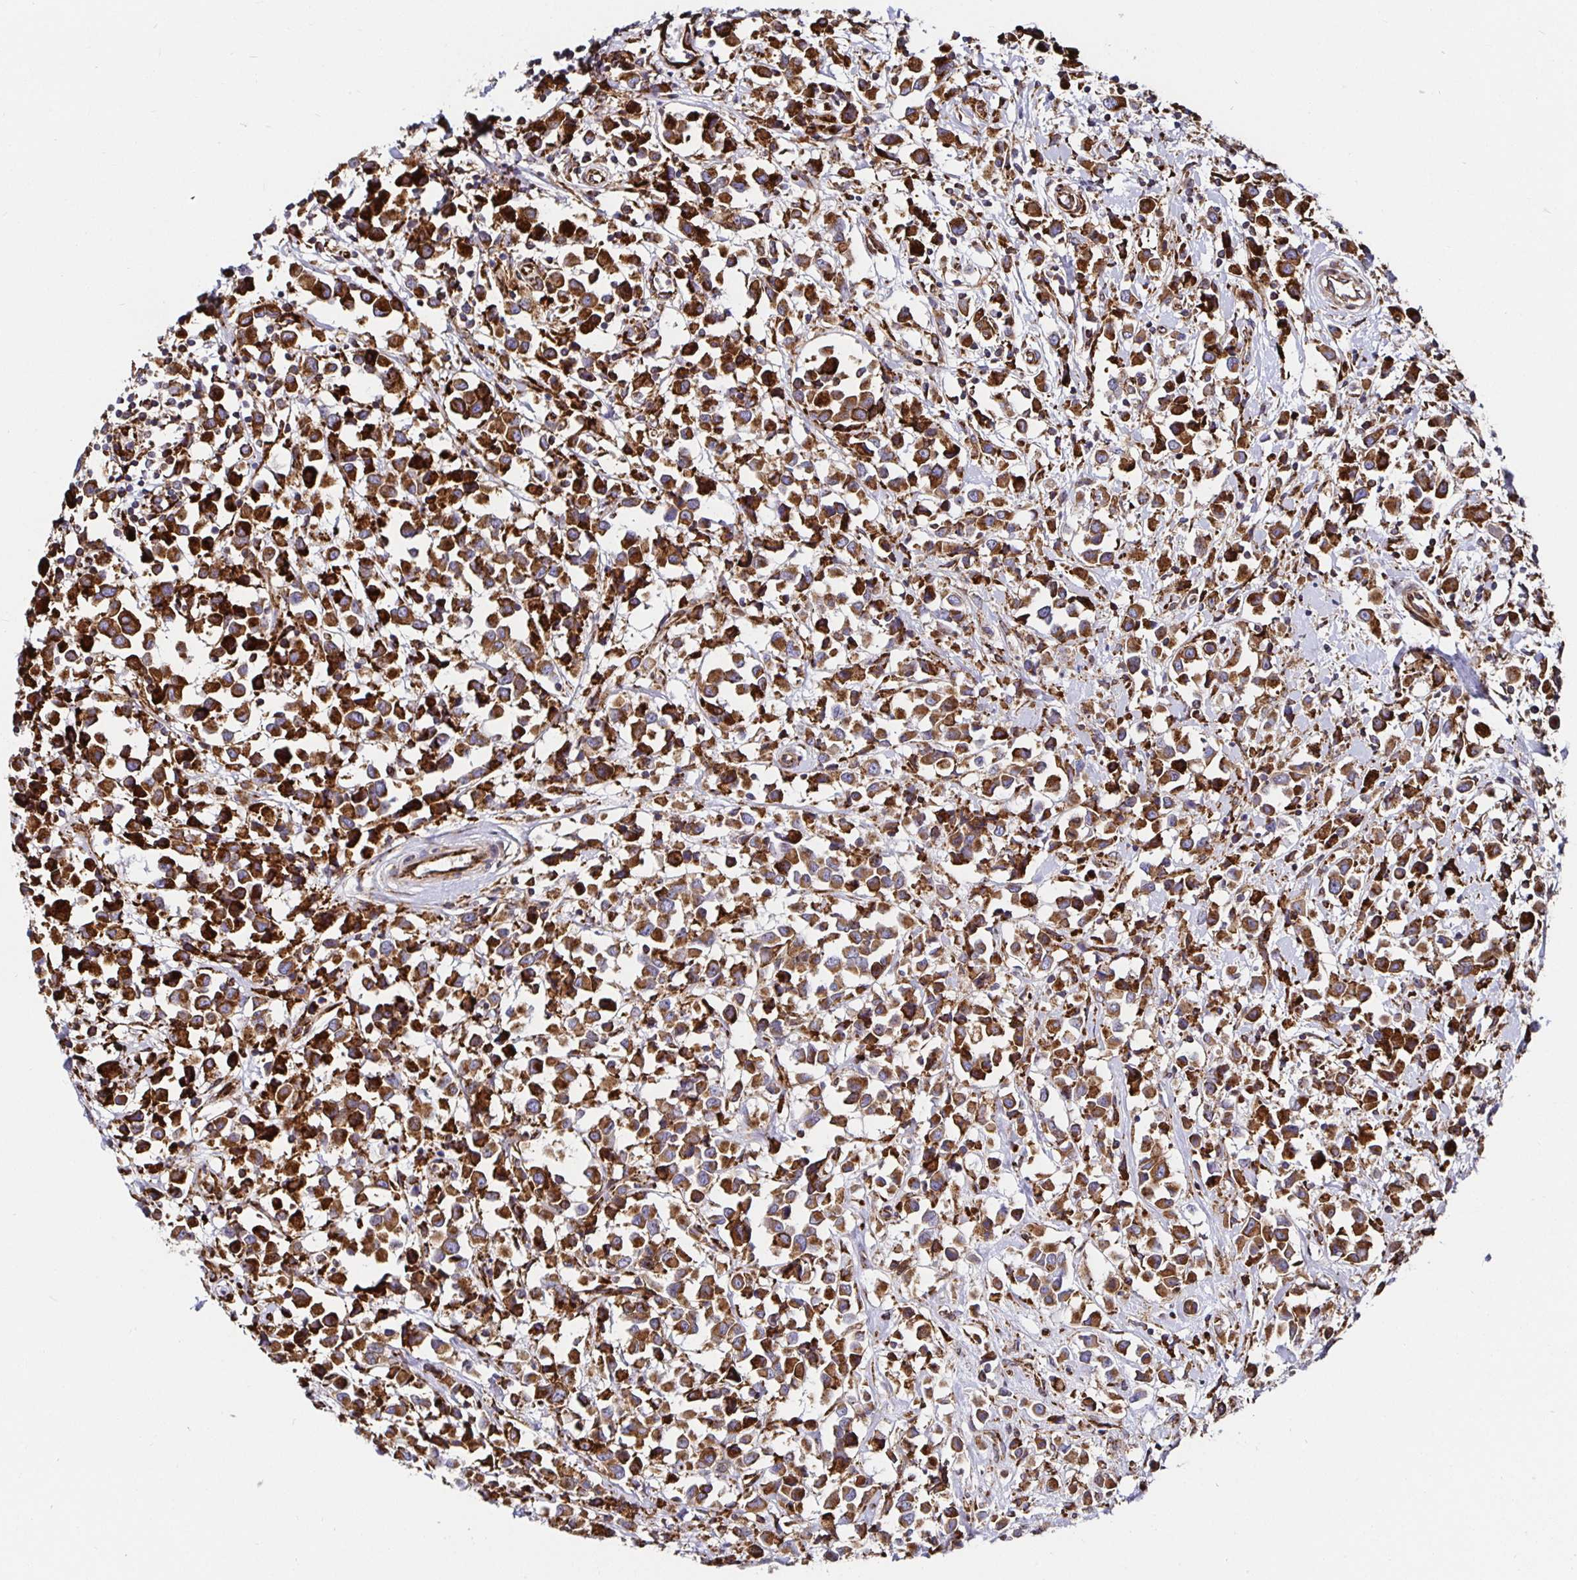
{"staining": {"intensity": "strong", "quantity": ">75%", "location": "cytoplasmic/membranous"}, "tissue": "breast cancer", "cell_type": "Tumor cells", "image_type": "cancer", "snomed": [{"axis": "morphology", "description": "Duct carcinoma"}, {"axis": "topography", "description": "Breast"}], "caption": "About >75% of tumor cells in intraductal carcinoma (breast) demonstrate strong cytoplasmic/membranous protein staining as visualized by brown immunohistochemical staining.", "gene": "SMYD3", "patient": {"sex": "female", "age": 61}}